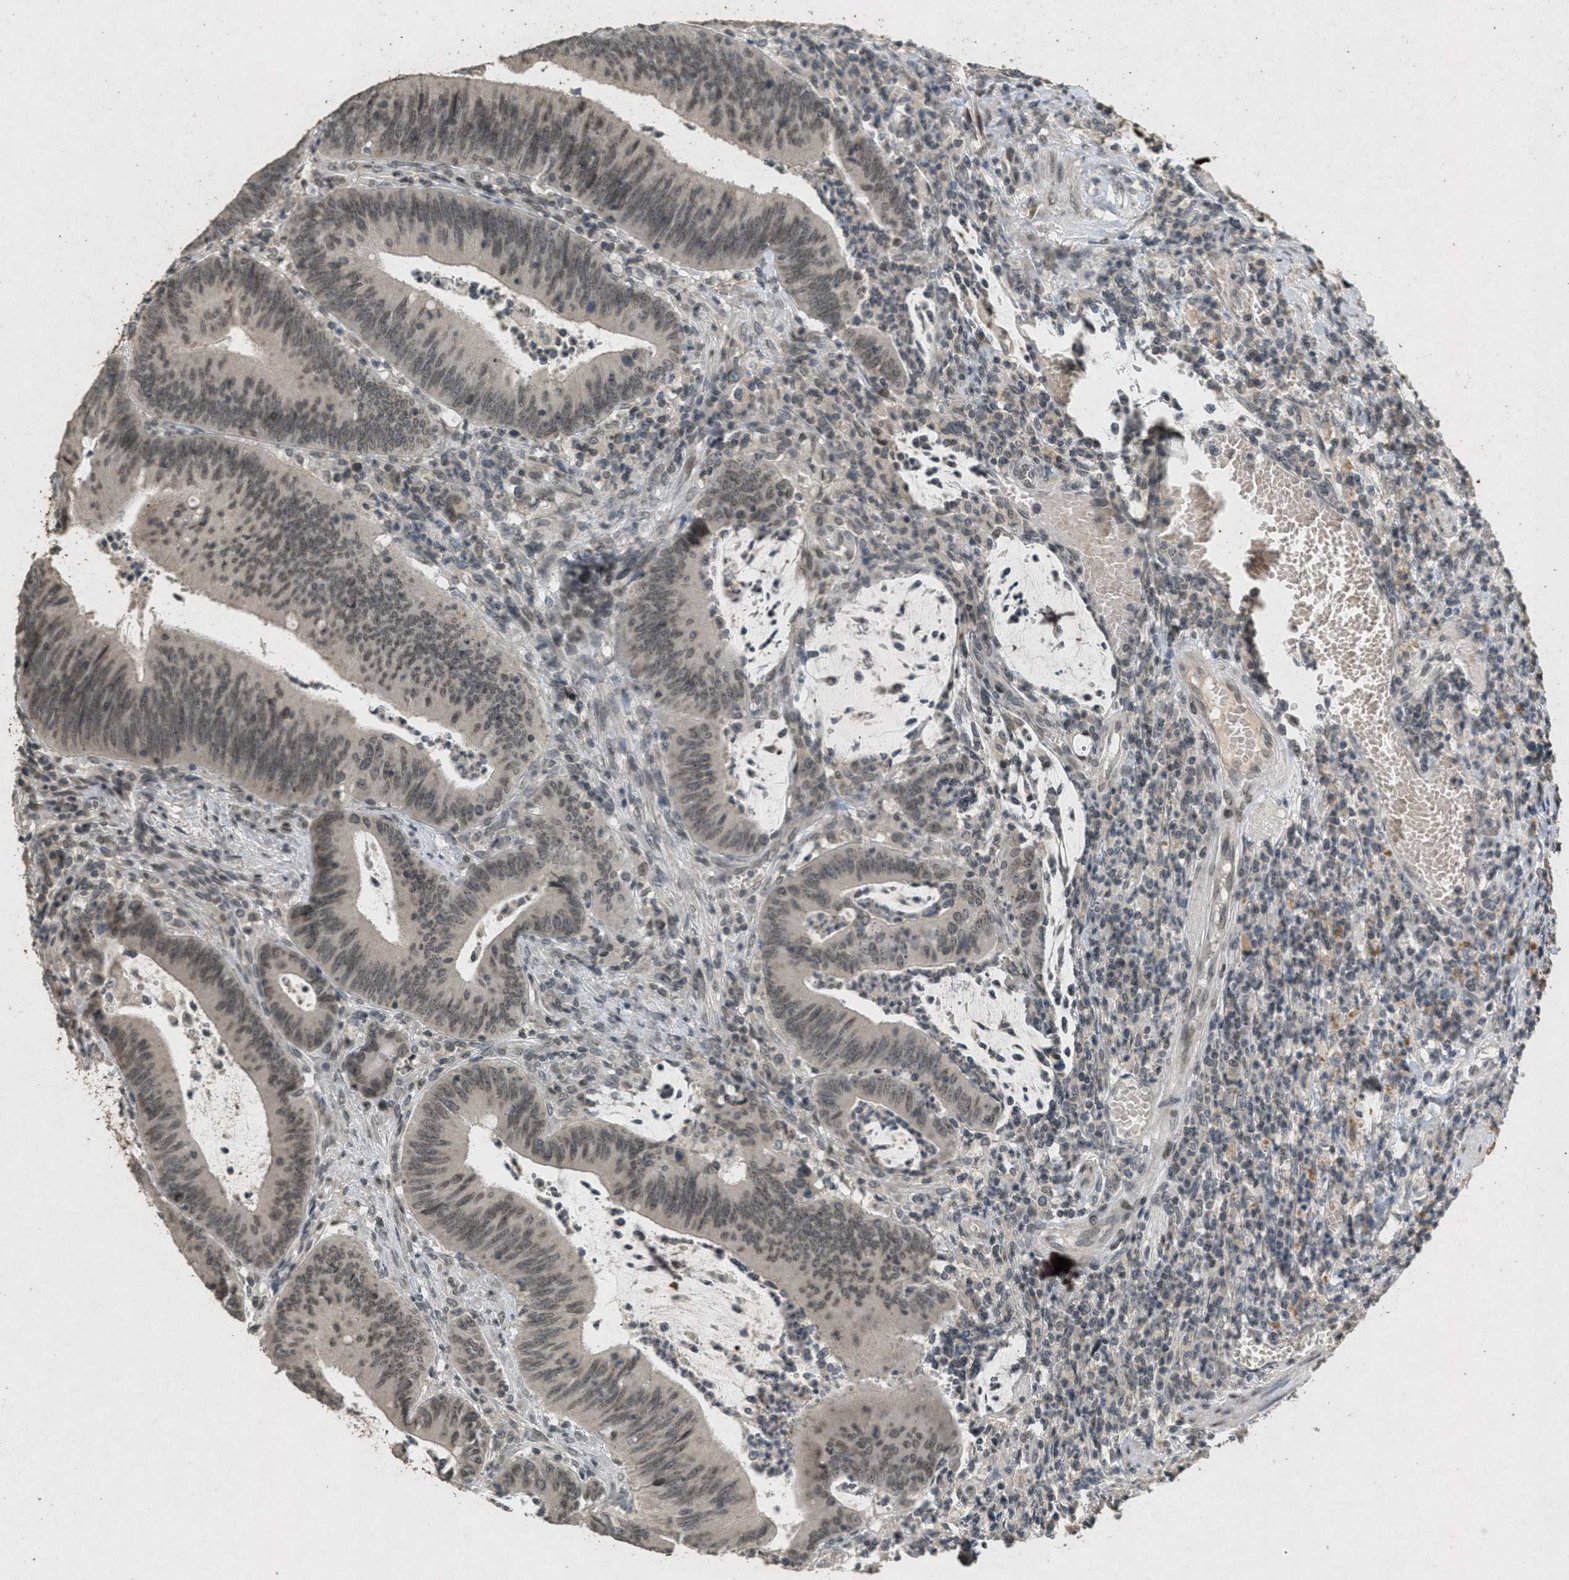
{"staining": {"intensity": "weak", "quantity": ">75%", "location": "cytoplasmic/membranous,nuclear"}, "tissue": "colorectal cancer", "cell_type": "Tumor cells", "image_type": "cancer", "snomed": [{"axis": "morphology", "description": "Normal tissue, NOS"}, {"axis": "morphology", "description": "Adenocarcinoma, NOS"}, {"axis": "topography", "description": "Rectum"}], "caption": "High-power microscopy captured an IHC photomicrograph of adenocarcinoma (colorectal), revealing weak cytoplasmic/membranous and nuclear positivity in approximately >75% of tumor cells.", "gene": "ABHD6", "patient": {"sex": "female", "age": 66}}